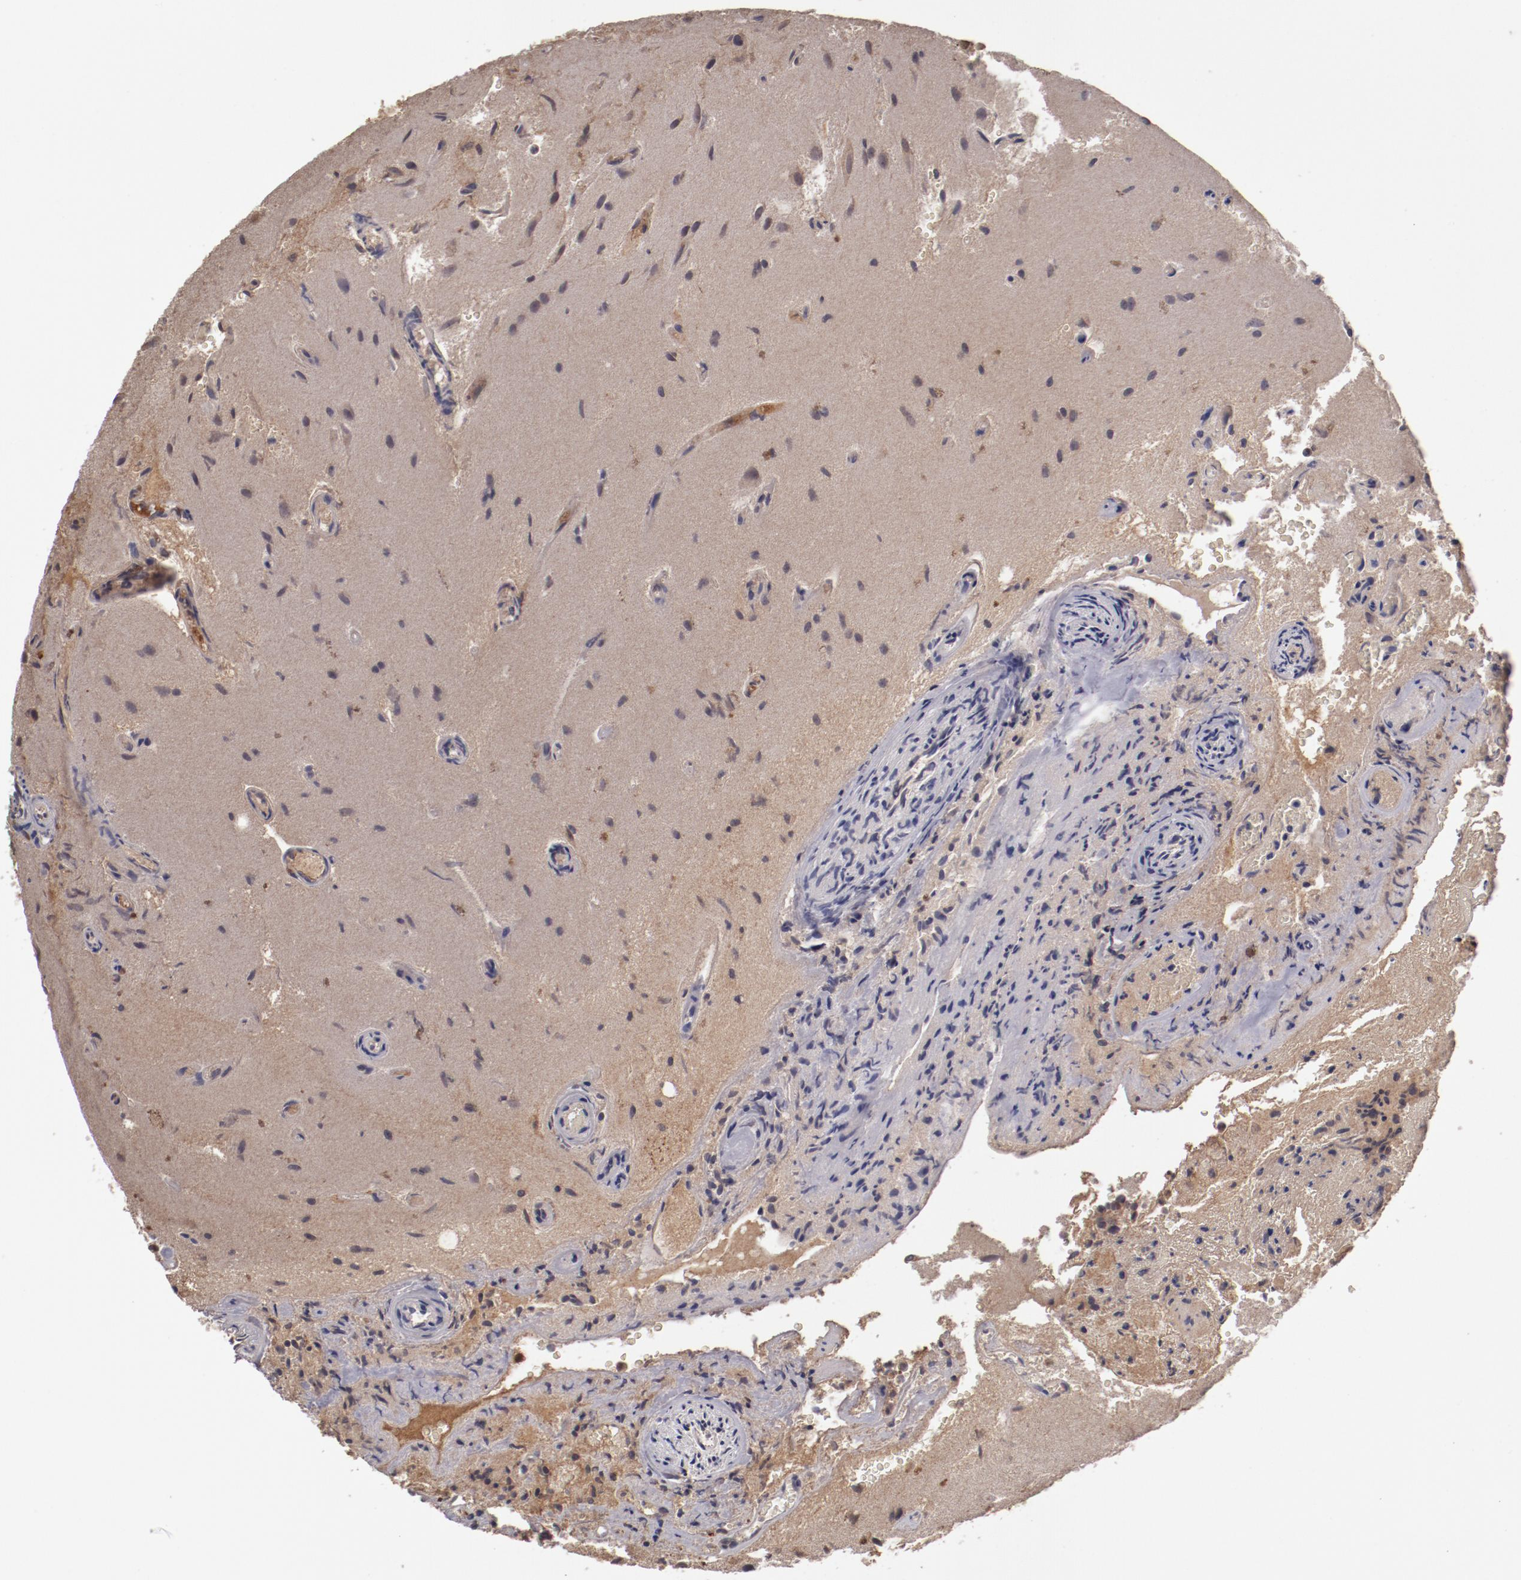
{"staining": {"intensity": "moderate", "quantity": ">75%", "location": "cytoplasmic/membranous"}, "tissue": "glioma", "cell_type": "Tumor cells", "image_type": "cancer", "snomed": [{"axis": "morphology", "description": "Normal tissue, NOS"}, {"axis": "morphology", "description": "Glioma, malignant, High grade"}, {"axis": "topography", "description": "Cerebral cortex"}], "caption": "Immunohistochemical staining of high-grade glioma (malignant) exhibits medium levels of moderate cytoplasmic/membranous positivity in approximately >75% of tumor cells.", "gene": "CP", "patient": {"sex": "male", "age": 75}}